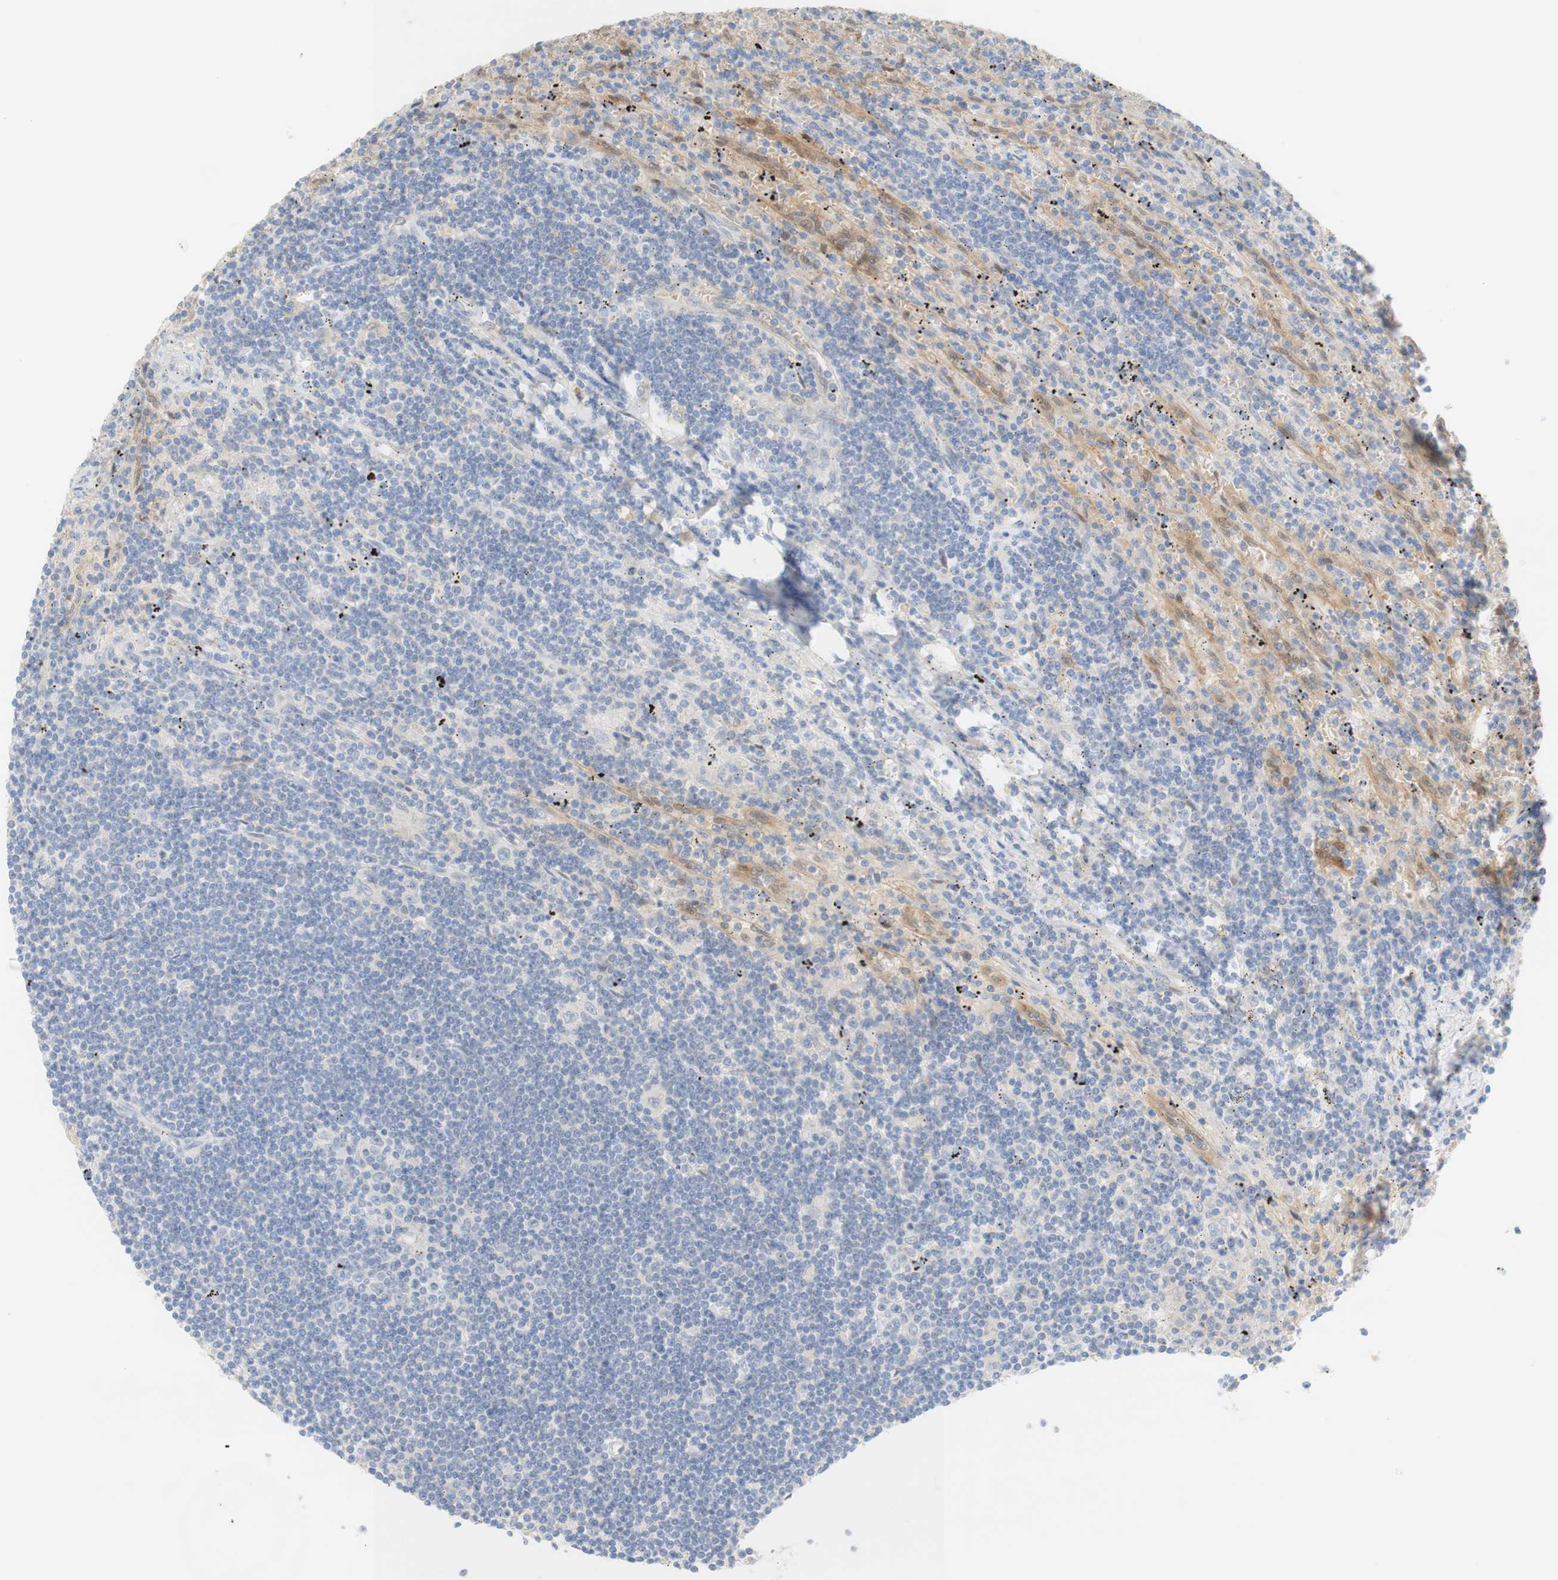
{"staining": {"intensity": "negative", "quantity": "none", "location": "none"}, "tissue": "lymphoma", "cell_type": "Tumor cells", "image_type": "cancer", "snomed": [{"axis": "morphology", "description": "Malignant lymphoma, non-Hodgkin's type, Low grade"}, {"axis": "topography", "description": "Spleen"}], "caption": "The image shows no significant expression in tumor cells of malignant lymphoma, non-Hodgkin's type (low-grade).", "gene": "SELENBP1", "patient": {"sex": "male", "age": 76}}